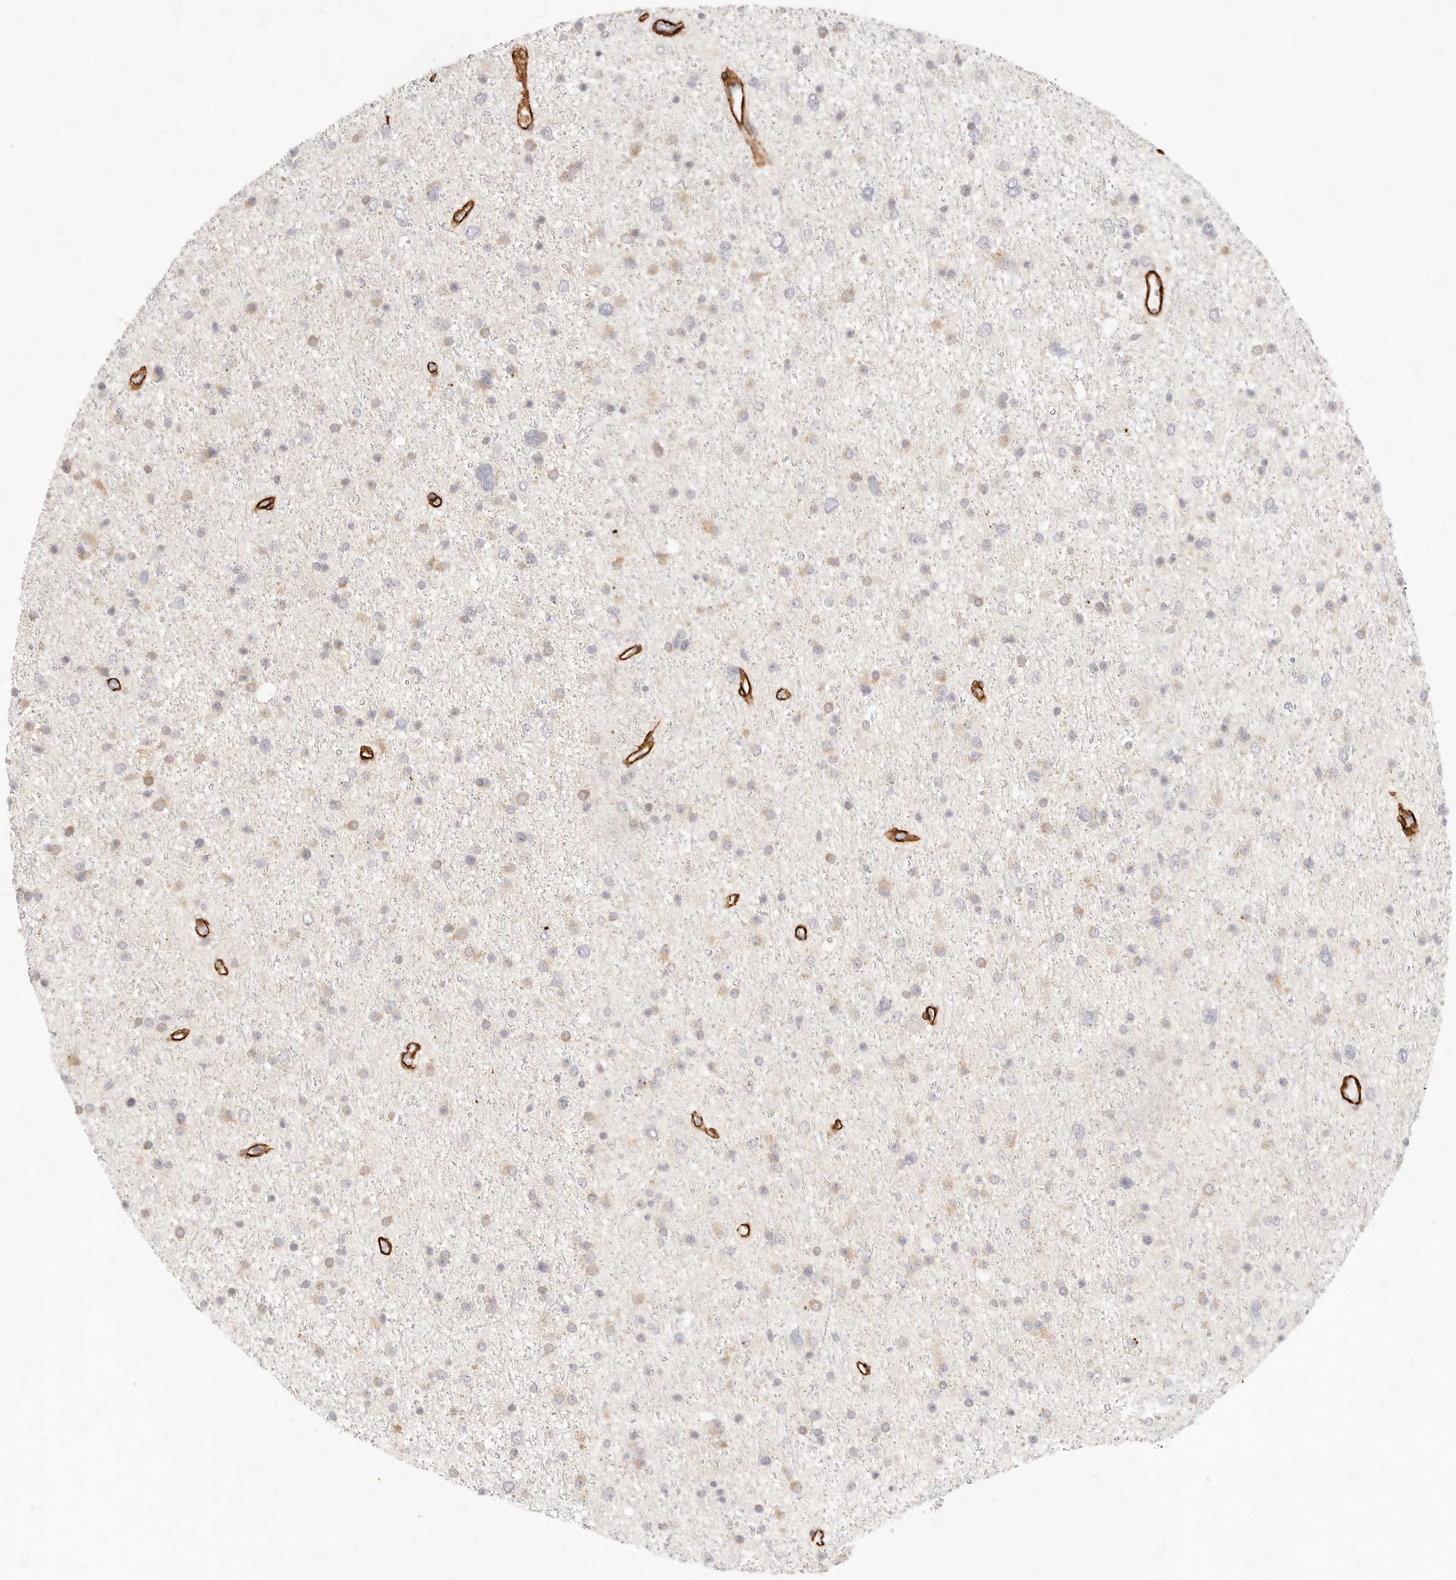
{"staining": {"intensity": "weak", "quantity": "<25%", "location": "cytoplasmic/membranous"}, "tissue": "glioma", "cell_type": "Tumor cells", "image_type": "cancer", "snomed": [{"axis": "morphology", "description": "Glioma, malignant, Low grade"}, {"axis": "topography", "description": "Cerebral cortex"}], "caption": "A micrograph of glioma stained for a protein exhibits no brown staining in tumor cells. (Stains: DAB (3,3'-diaminobenzidine) IHC with hematoxylin counter stain, Microscopy: brightfield microscopy at high magnification).", "gene": "TMTC2", "patient": {"sex": "female", "age": 39}}